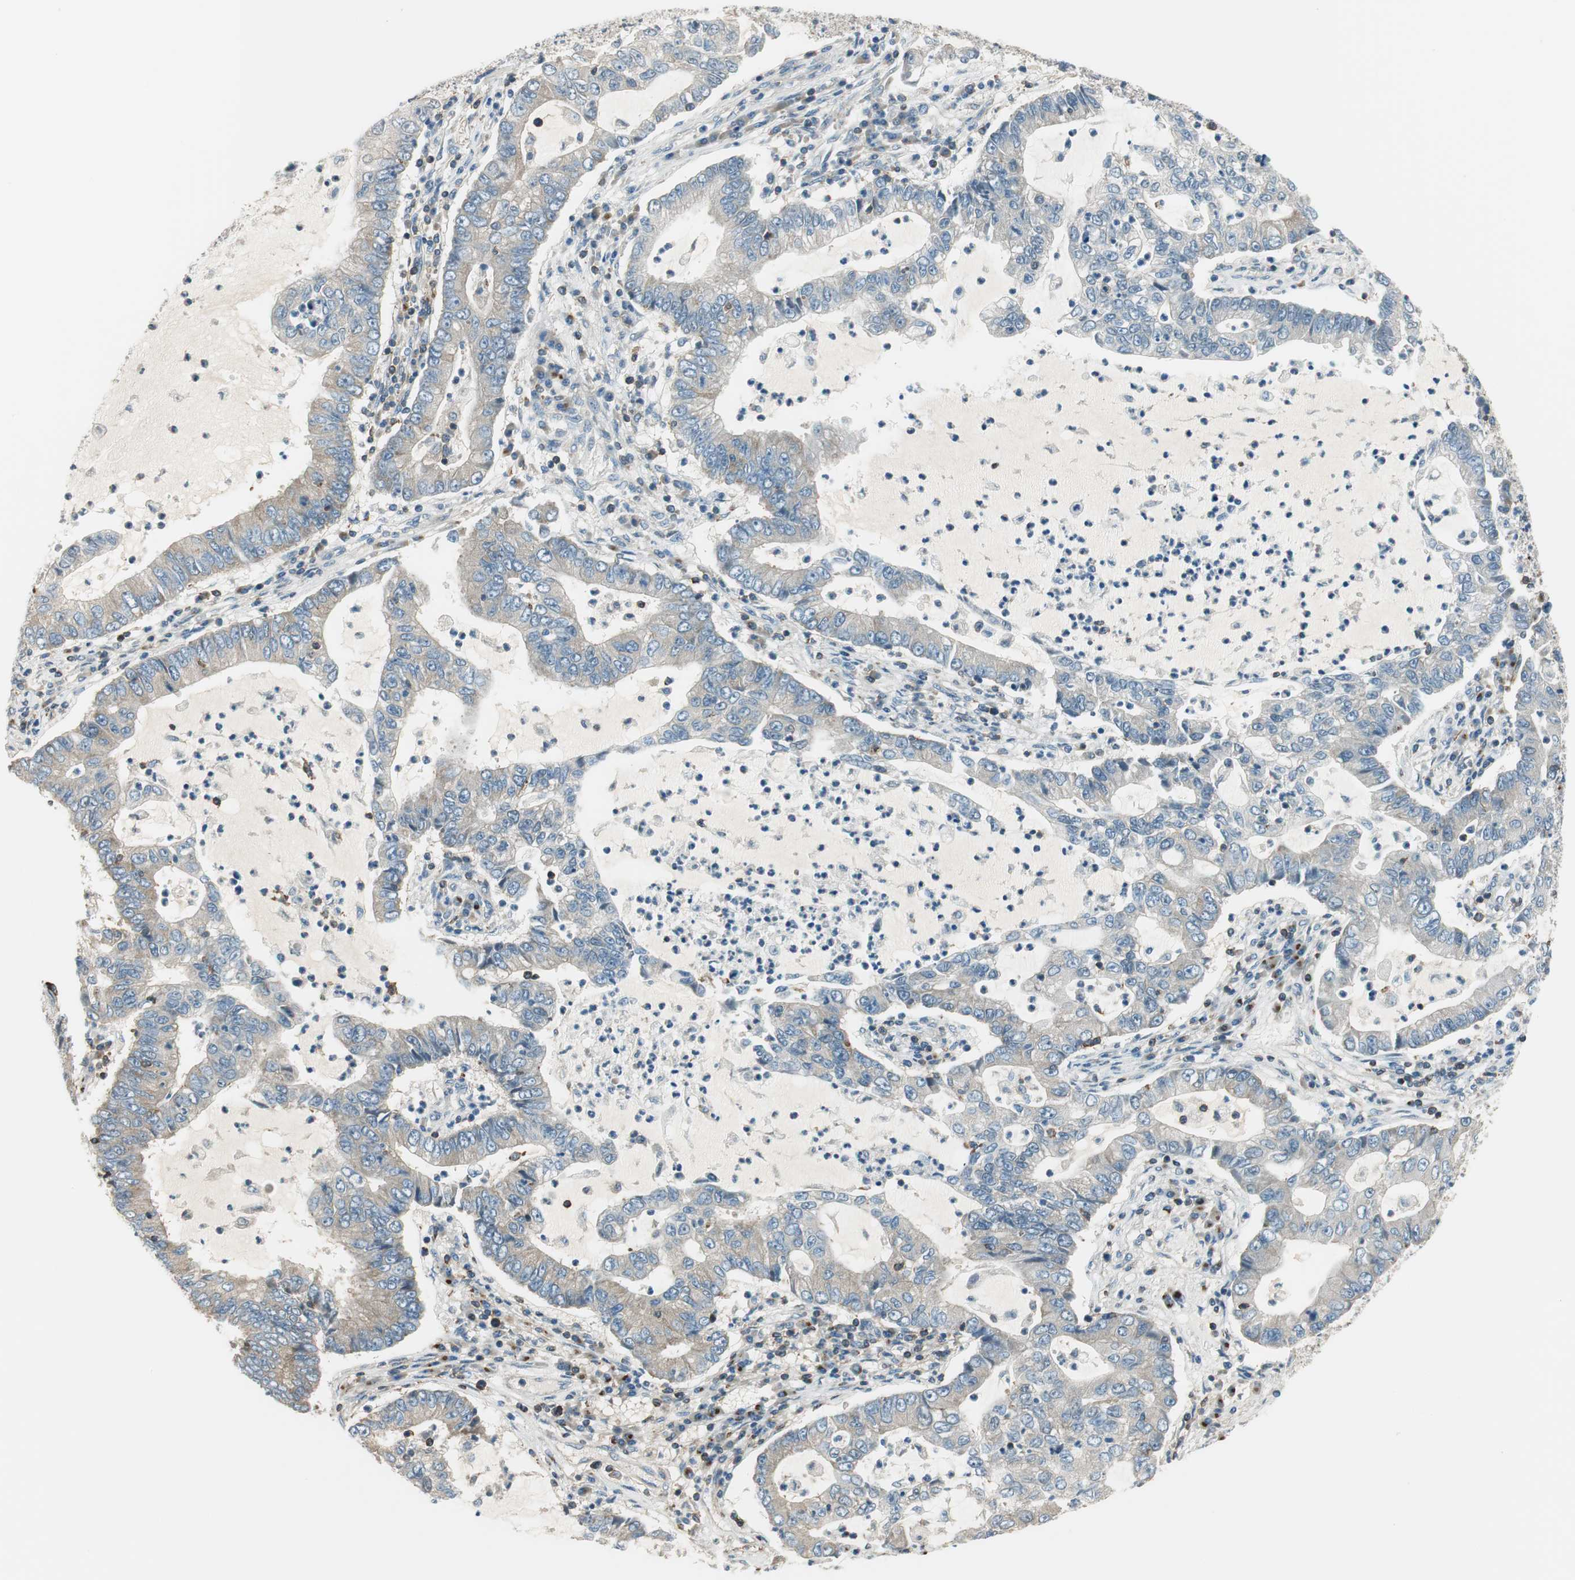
{"staining": {"intensity": "weak", "quantity": "25%-75%", "location": "cytoplasmic/membranous"}, "tissue": "lung cancer", "cell_type": "Tumor cells", "image_type": "cancer", "snomed": [{"axis": "morphology", "description": "Adenocarcinoma, NOS"}, {"axis": "topography", "description": "Lung"}], "caption": "An immunohistochemistry (IHC) photomicrograph of tumor tissue is shown. Protein staining in brown labels weak cytoplasmic/membranous positivity in lung cancer (adenocarcinoma) within tumor cells.", "gene": "PI4K2B", "patient": {"sex": "female", "age": 51}}